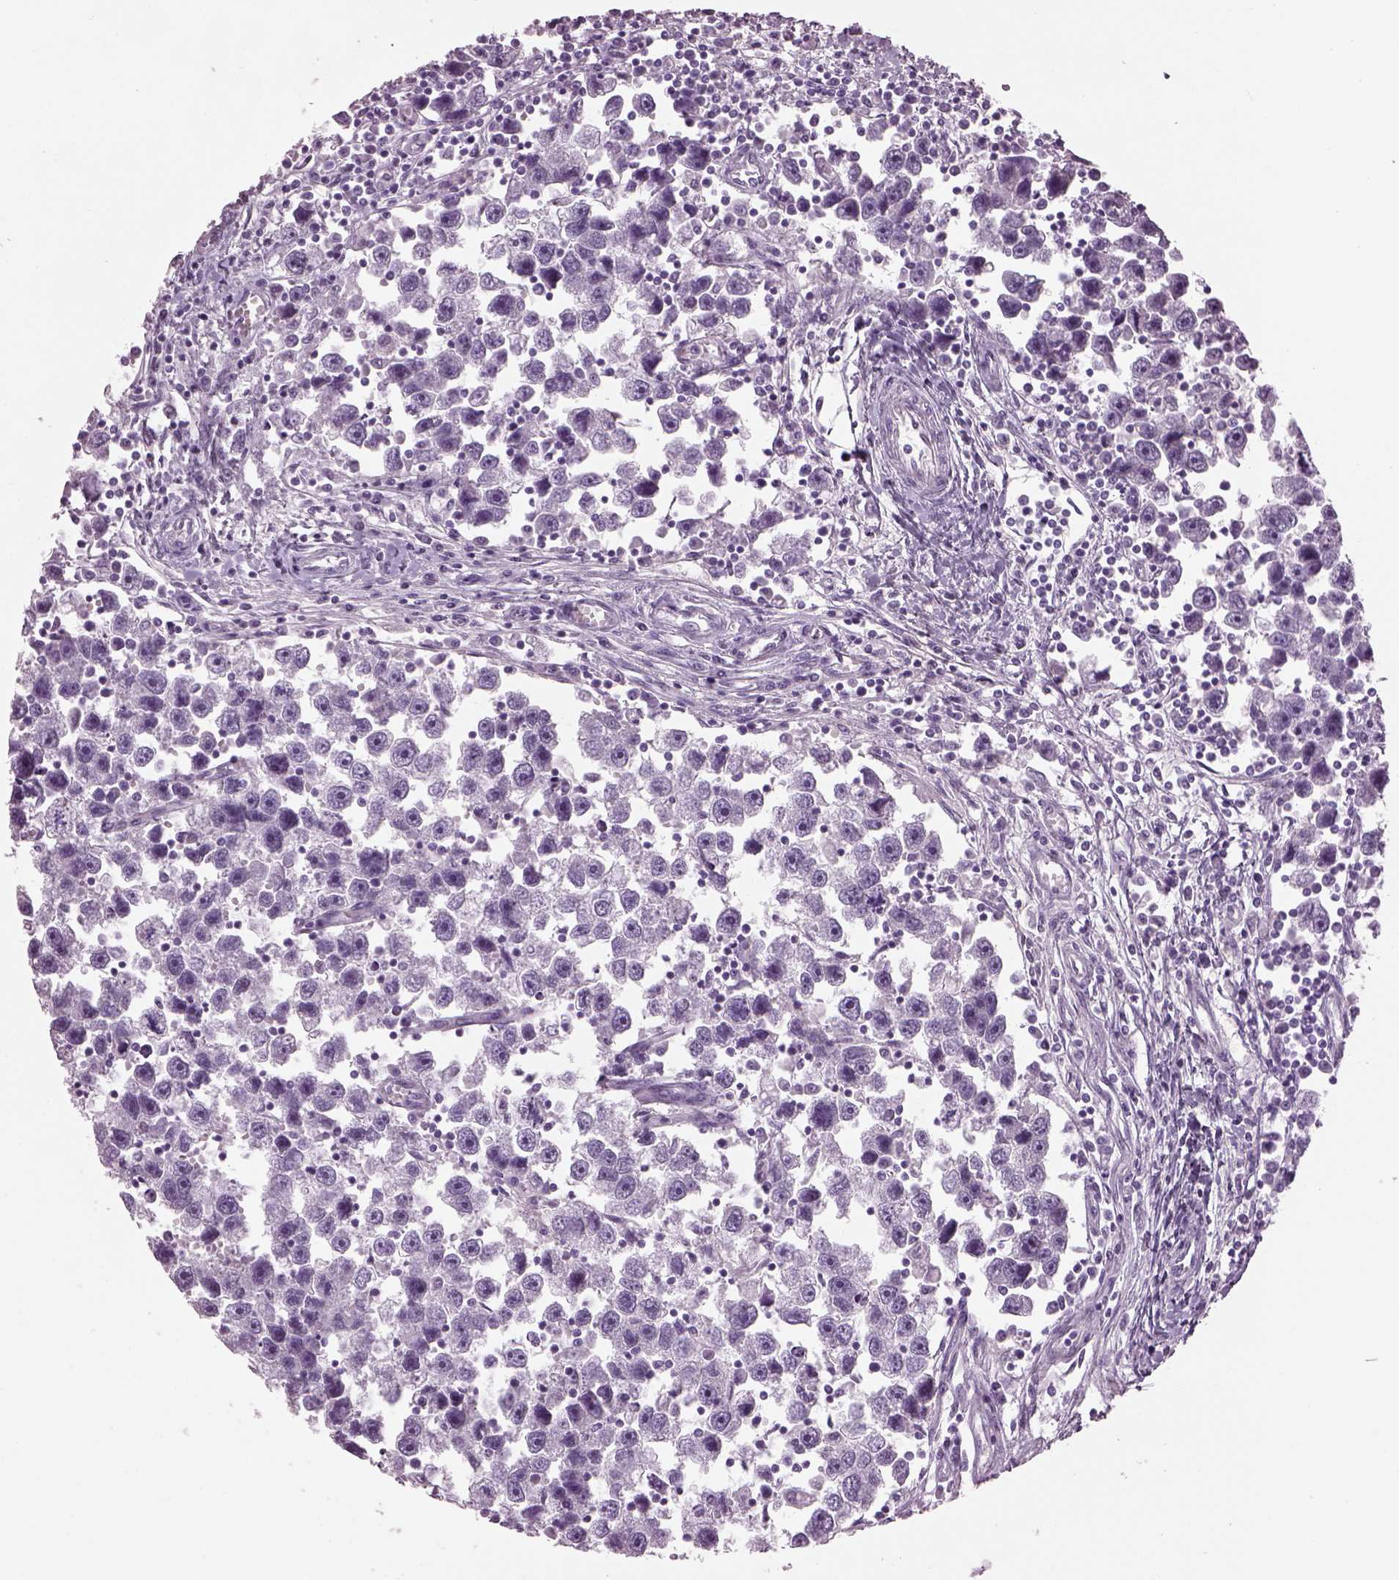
{"staining": {"intensity": "negative", "quantity": "none", "location": "none"}, "tissue": "testis cancer", "cell_type": "Tumor cells", "image_type": "cancer", "snomed": [{"axis": "morphology", "description": "Seminoma, NOS"}, {"axis": "topography", "description": "Testis"}], "caption": "There is no significant positivity in tumor cells of seminoma (testis).", "gene": "KRTAP3-2", "patient": {"sex": "male", "age": 30}}